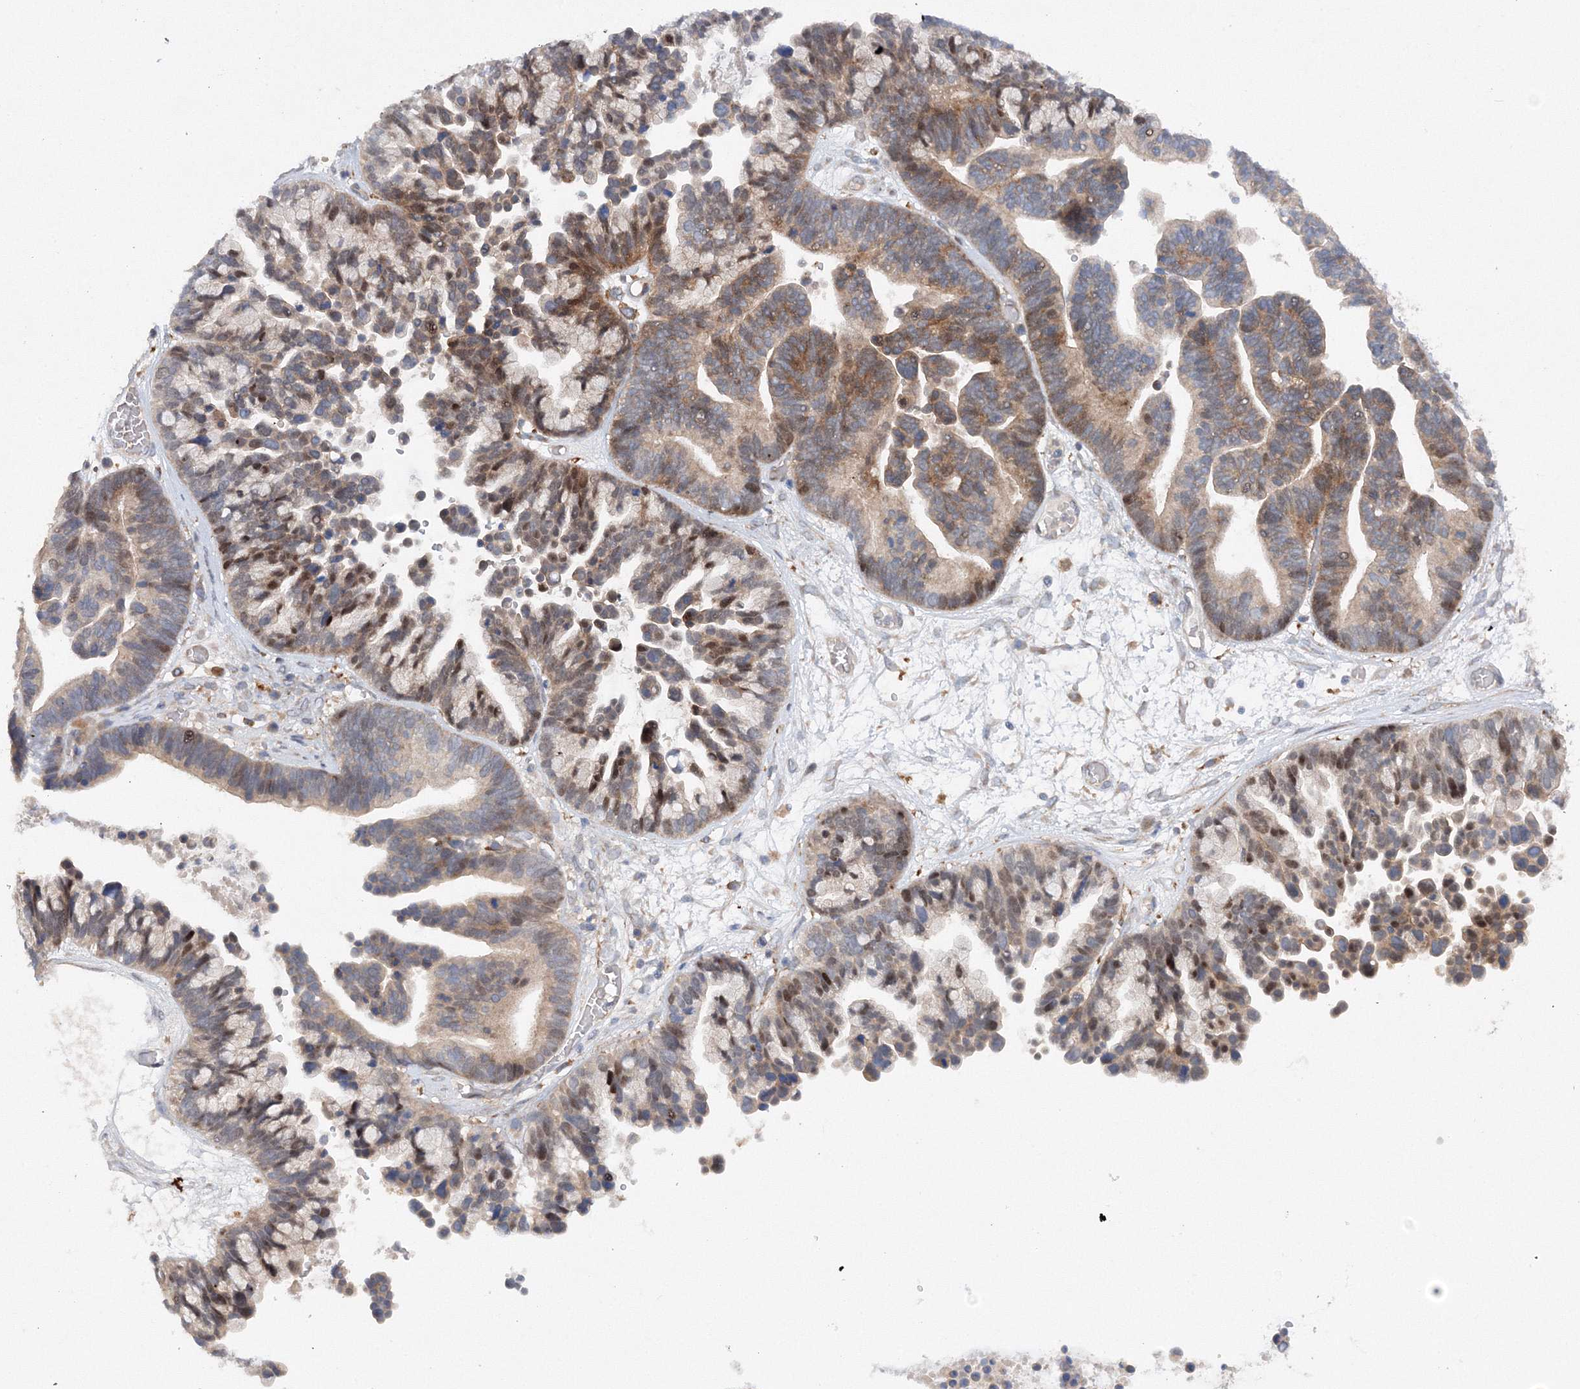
{"staining": {"intensity": "moderate", "quantity": "<25%", "location": "cytoplasmic/membranous,nuclear"}, "tissue": "ovarian cancer", "cell_type": "Tumor cells", "image_type": "cancer", "snomed": [{"axis": "morphology", "description": "Cystadenocarcinoma, serous, NOS"}, {"axis": "topography", "description": "Ovary"}], "caption": "An immunohistochemistry (IHC) image of tumor tissue is shown. Protein staining in brown labels moderate cytoplasmic/membranous and nuclear positivity in serous cystadenocarcinoma (ovarian) within tumor cells. The staining was performed using DAB (3,3'-diaminobenzidine), with brown indicating positive protein expression. Nuclei are stained blue with hematoxylin.", "gene": "SLC36A1", "patient": {"sex": "female", "age": 56}}